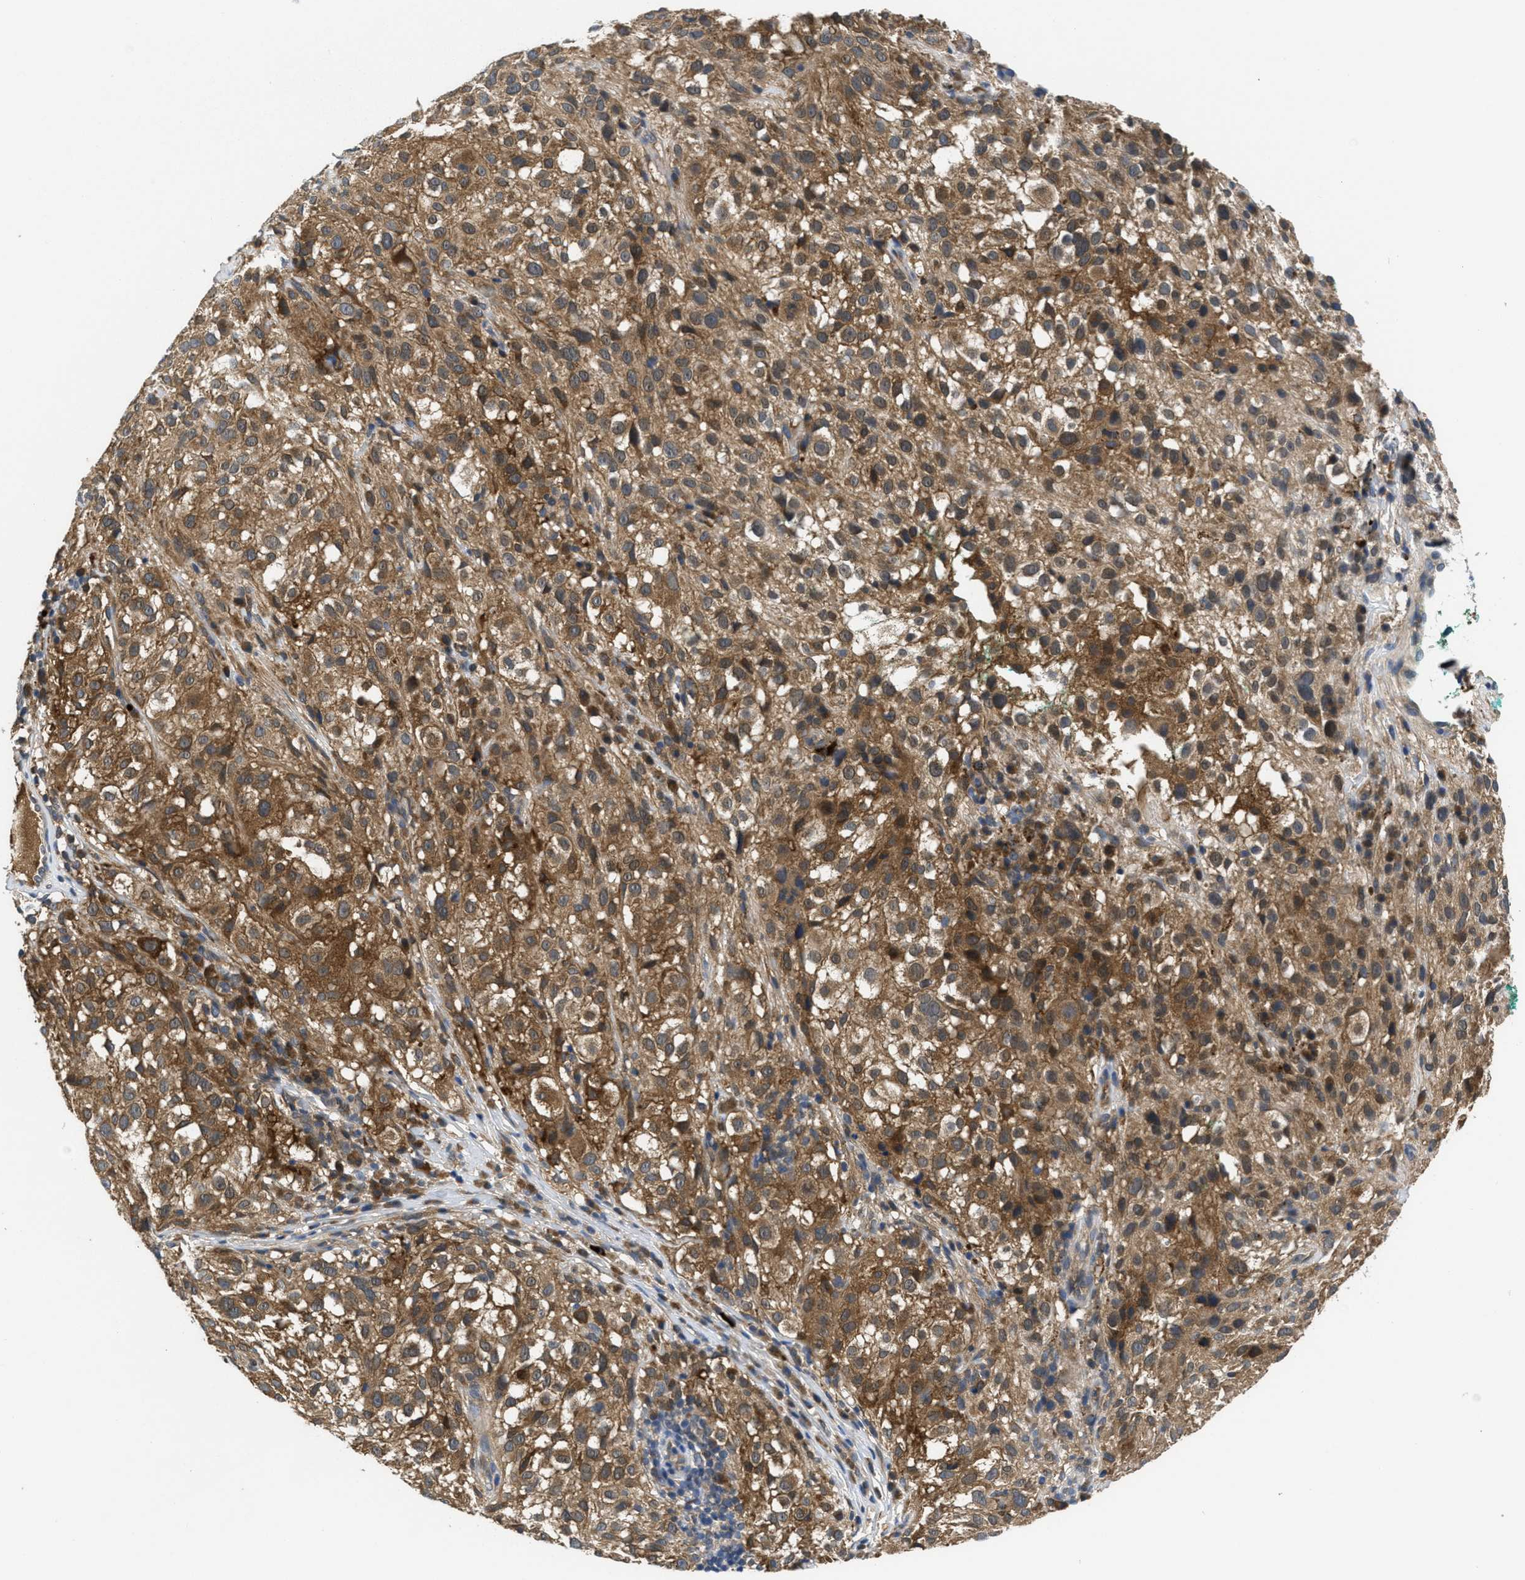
{"staining": {"intensity": "moderate", "quantity": ">75%", "location": "cytoplasmic/membranous"}, "tissue": "melanoma", "cell_type": "Tumor cells", "image_type": "cancer", "snomed": [{"axis": "morphology", "description": "Necrosis, NOS"}, {"axis": "morphology", "description": "Malignant melanoma, NOS"}, {"axis": "topography", "description": "Skin"}], "caption": "Protein positivity by IHC reveals moderate cytoplasmic/membranous staining in about >75% of tumor cells in melanoma.", "gene": "GALK1", "patient": {"sex": "female", "age": 87}}